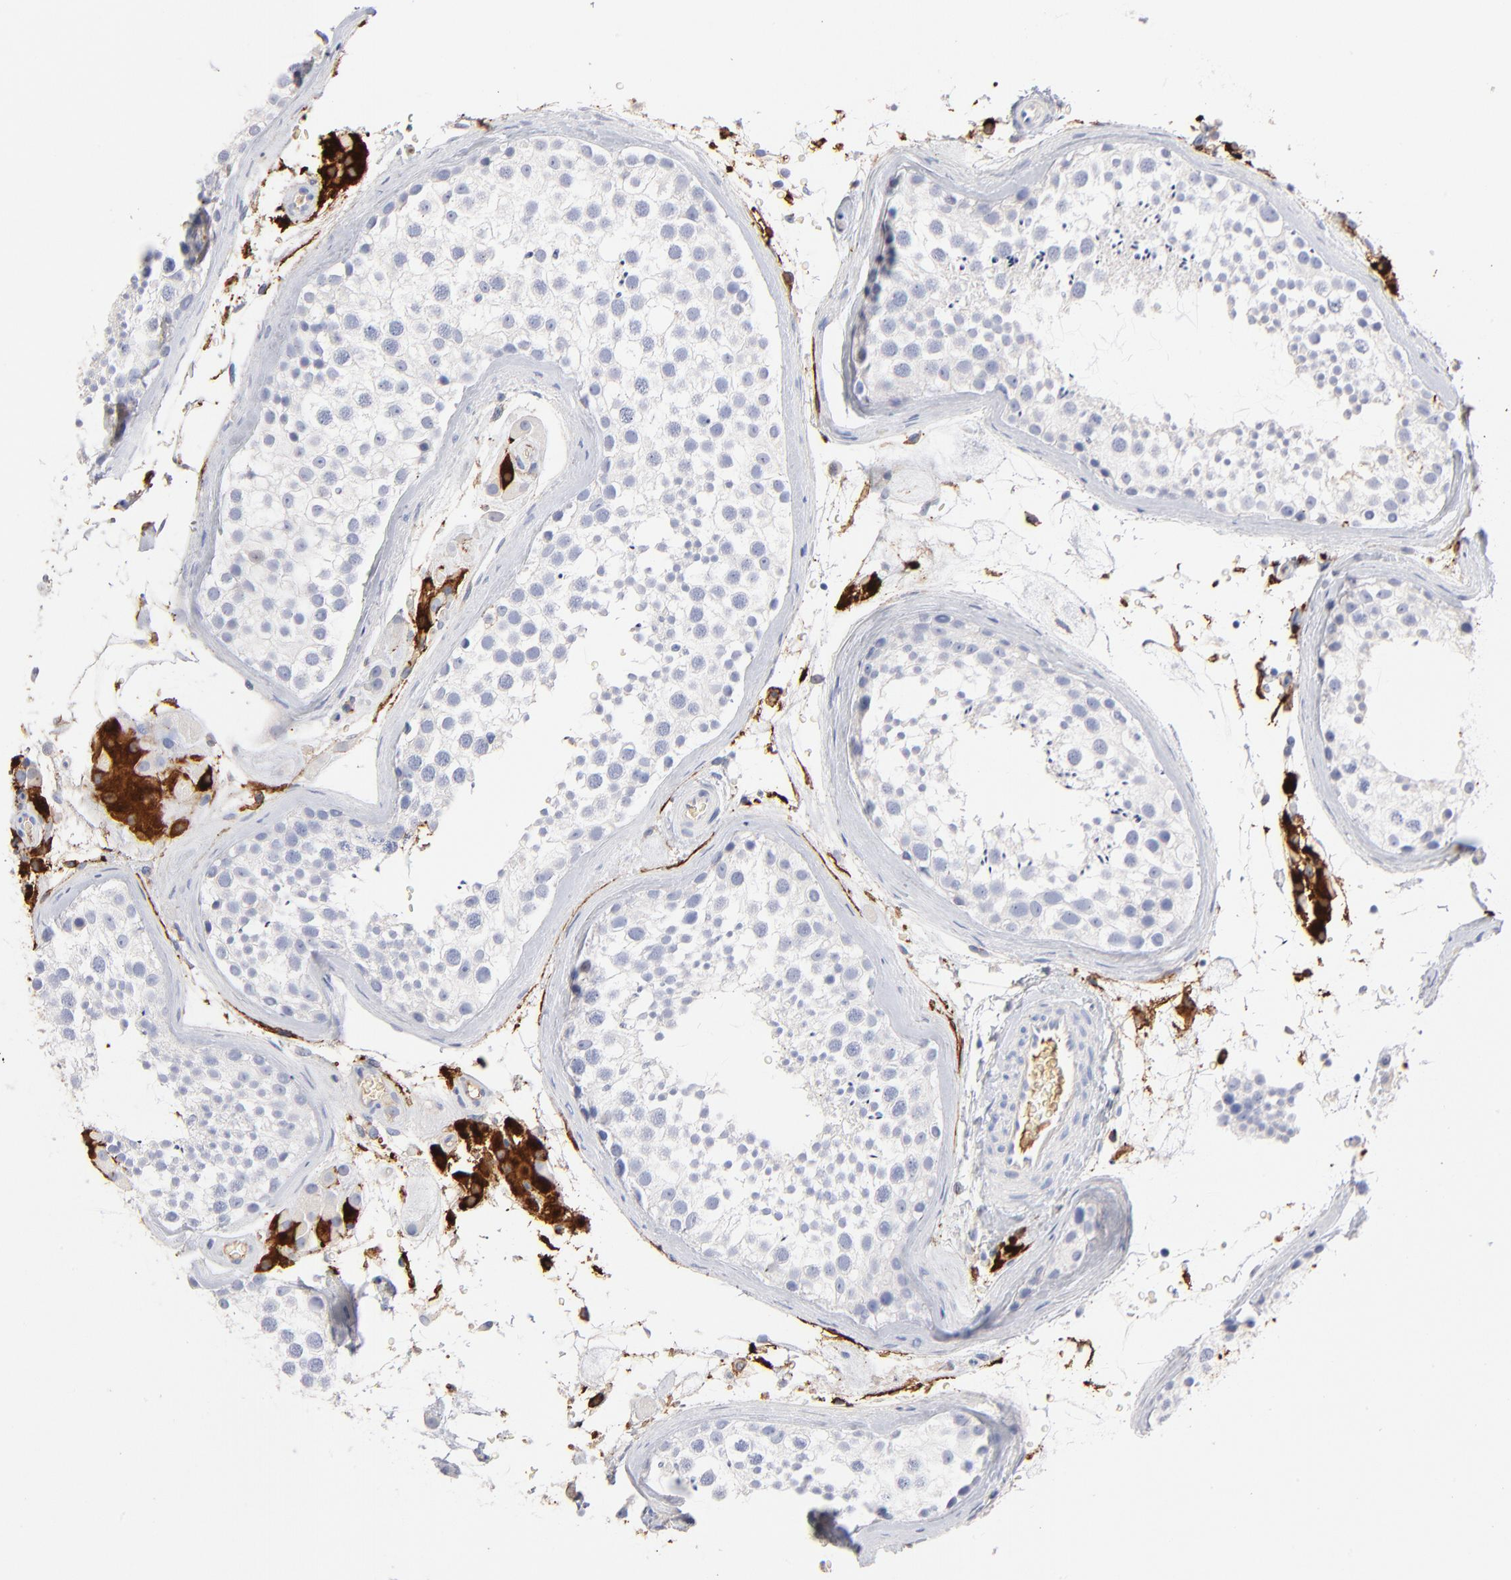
{"staining": {"intensity": "negative", "quantity": "none", "location": "none"}, "tissue": "testis", "cell_type": "Cells in seminiferous ducts", "image_type": "normal", "snomed": [{"axis": "morphology", "description": "Normal tissue, NOS"}, {"axis": "topography", "description": "Testis"}], "caption": "Photomicrograph shows no significant protein staining in cells in seminiferous ducts of benign testis. (Brightfield microscopy of DAB (3,3'-diaminobenzidine) immunohistochemistry (IHC) at high magnification).", "gene": "APOH", "patient": {"sex": "male", "age": 46}}